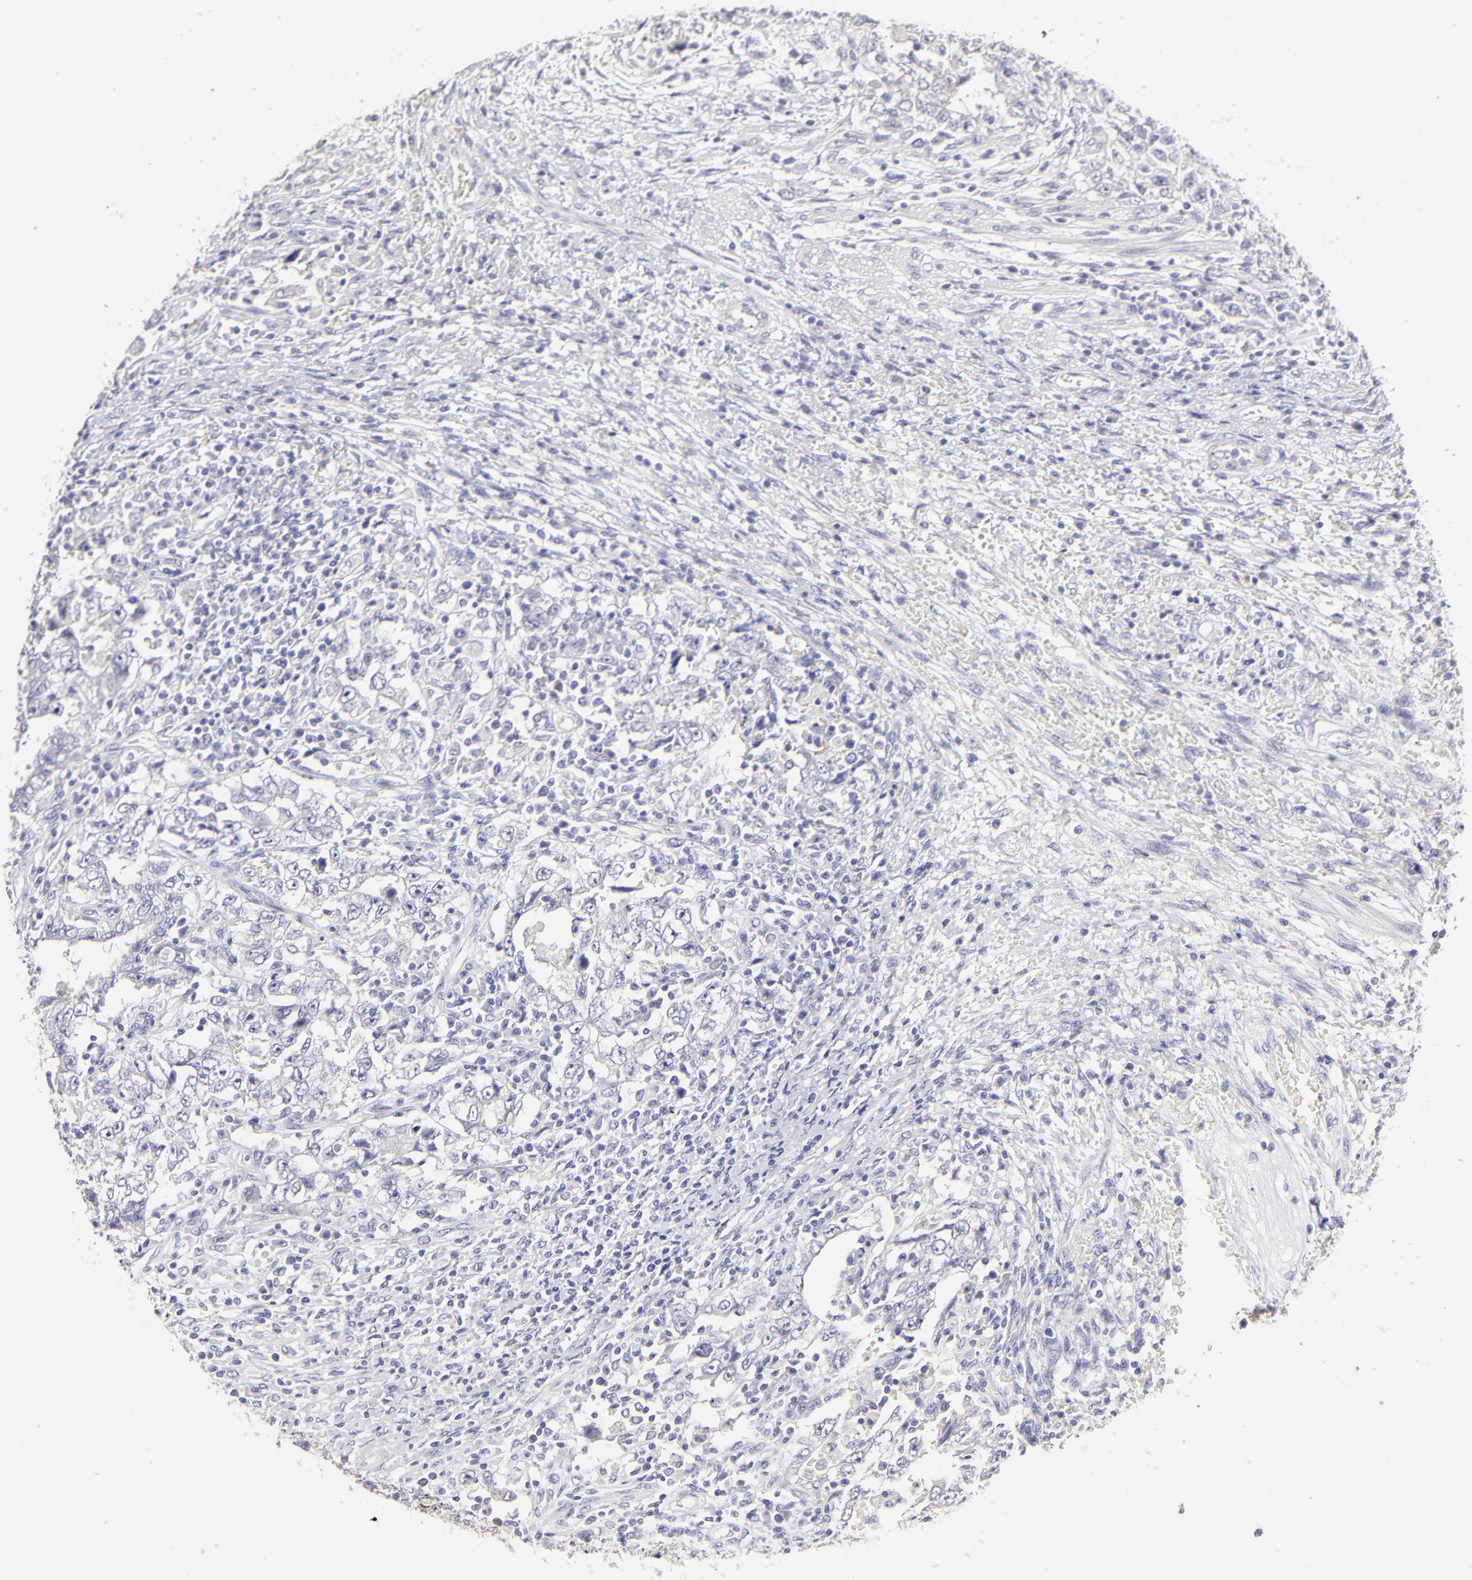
{"staining": {"intensity": "negative", "quantity": "none", "location": "none"}, "tissue": "testis cancer", "cell_type": "Tumor cells", "image_type": "cancer", "snomed": [{"axis": "morphology", "description": "Carcinoma, Embryonal, NOS"}, {"axis": "topography", "description": "Testis"}], "caption": "Protein analysis of embryonal carcinoma (testis) demonstrates no significant positivity in tumor cells.", "gene": "BTG2", "patient": {"sex": "male", "age": 26}}